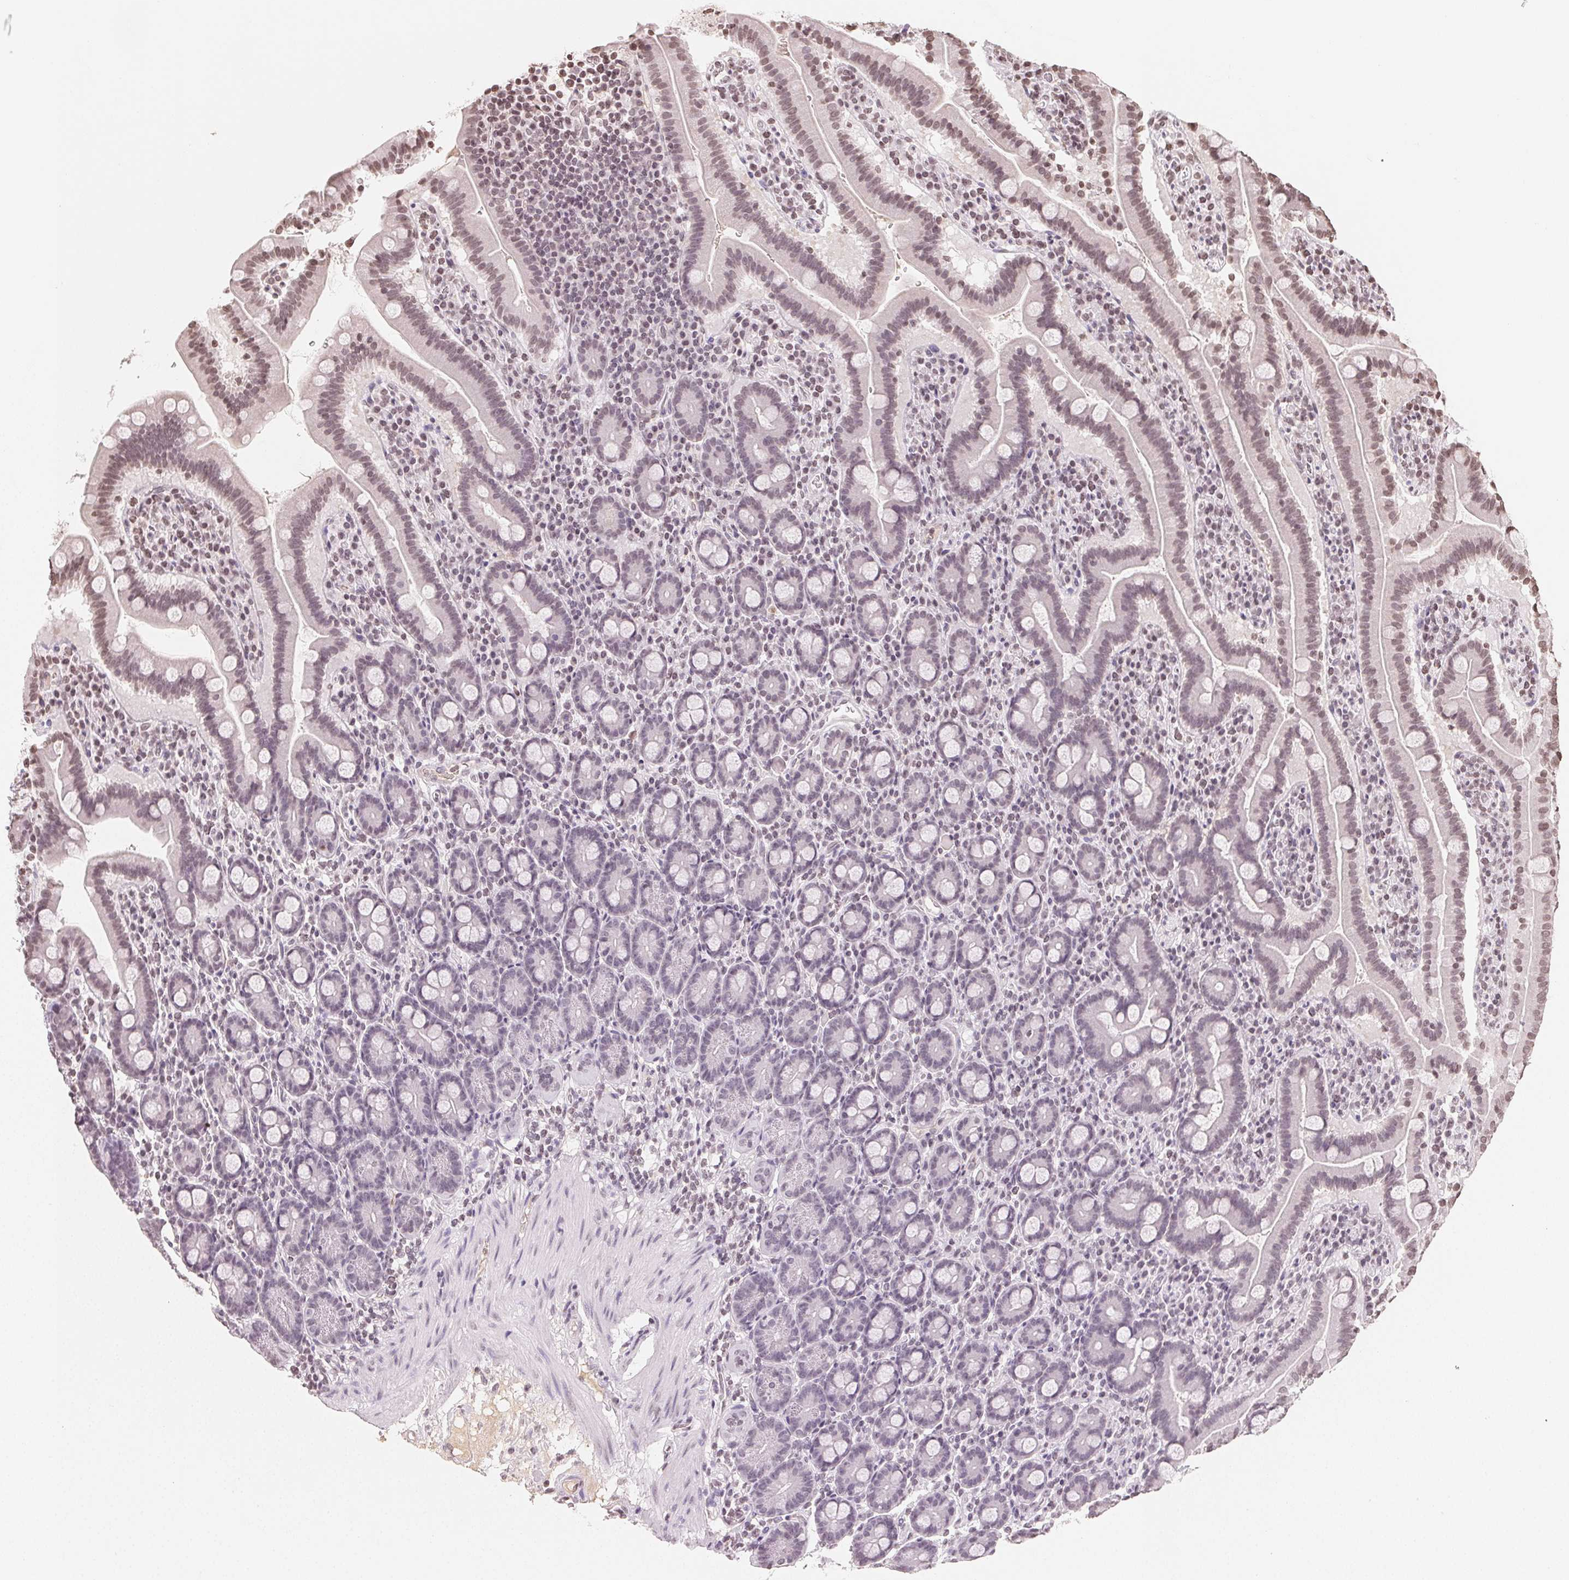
{"staining": {"intensity": "moderate", "quantity": "25%-75%", "location": "nuclear"}, "tissue": "small intestine", "cell_type": "Glandular cells", "image_type": "normal", "snomed": [{"axis": "morphology", "description": "Normal tissue, NOS"}, {"axis": "topography", "description": "Small intestine"}], "caption": "Glandular cells display moderate nuclear expression in about 25%-75% of cells in benign small intestine.", "gene": "TBP", "patient": {"sex": "male", "age": 26}}